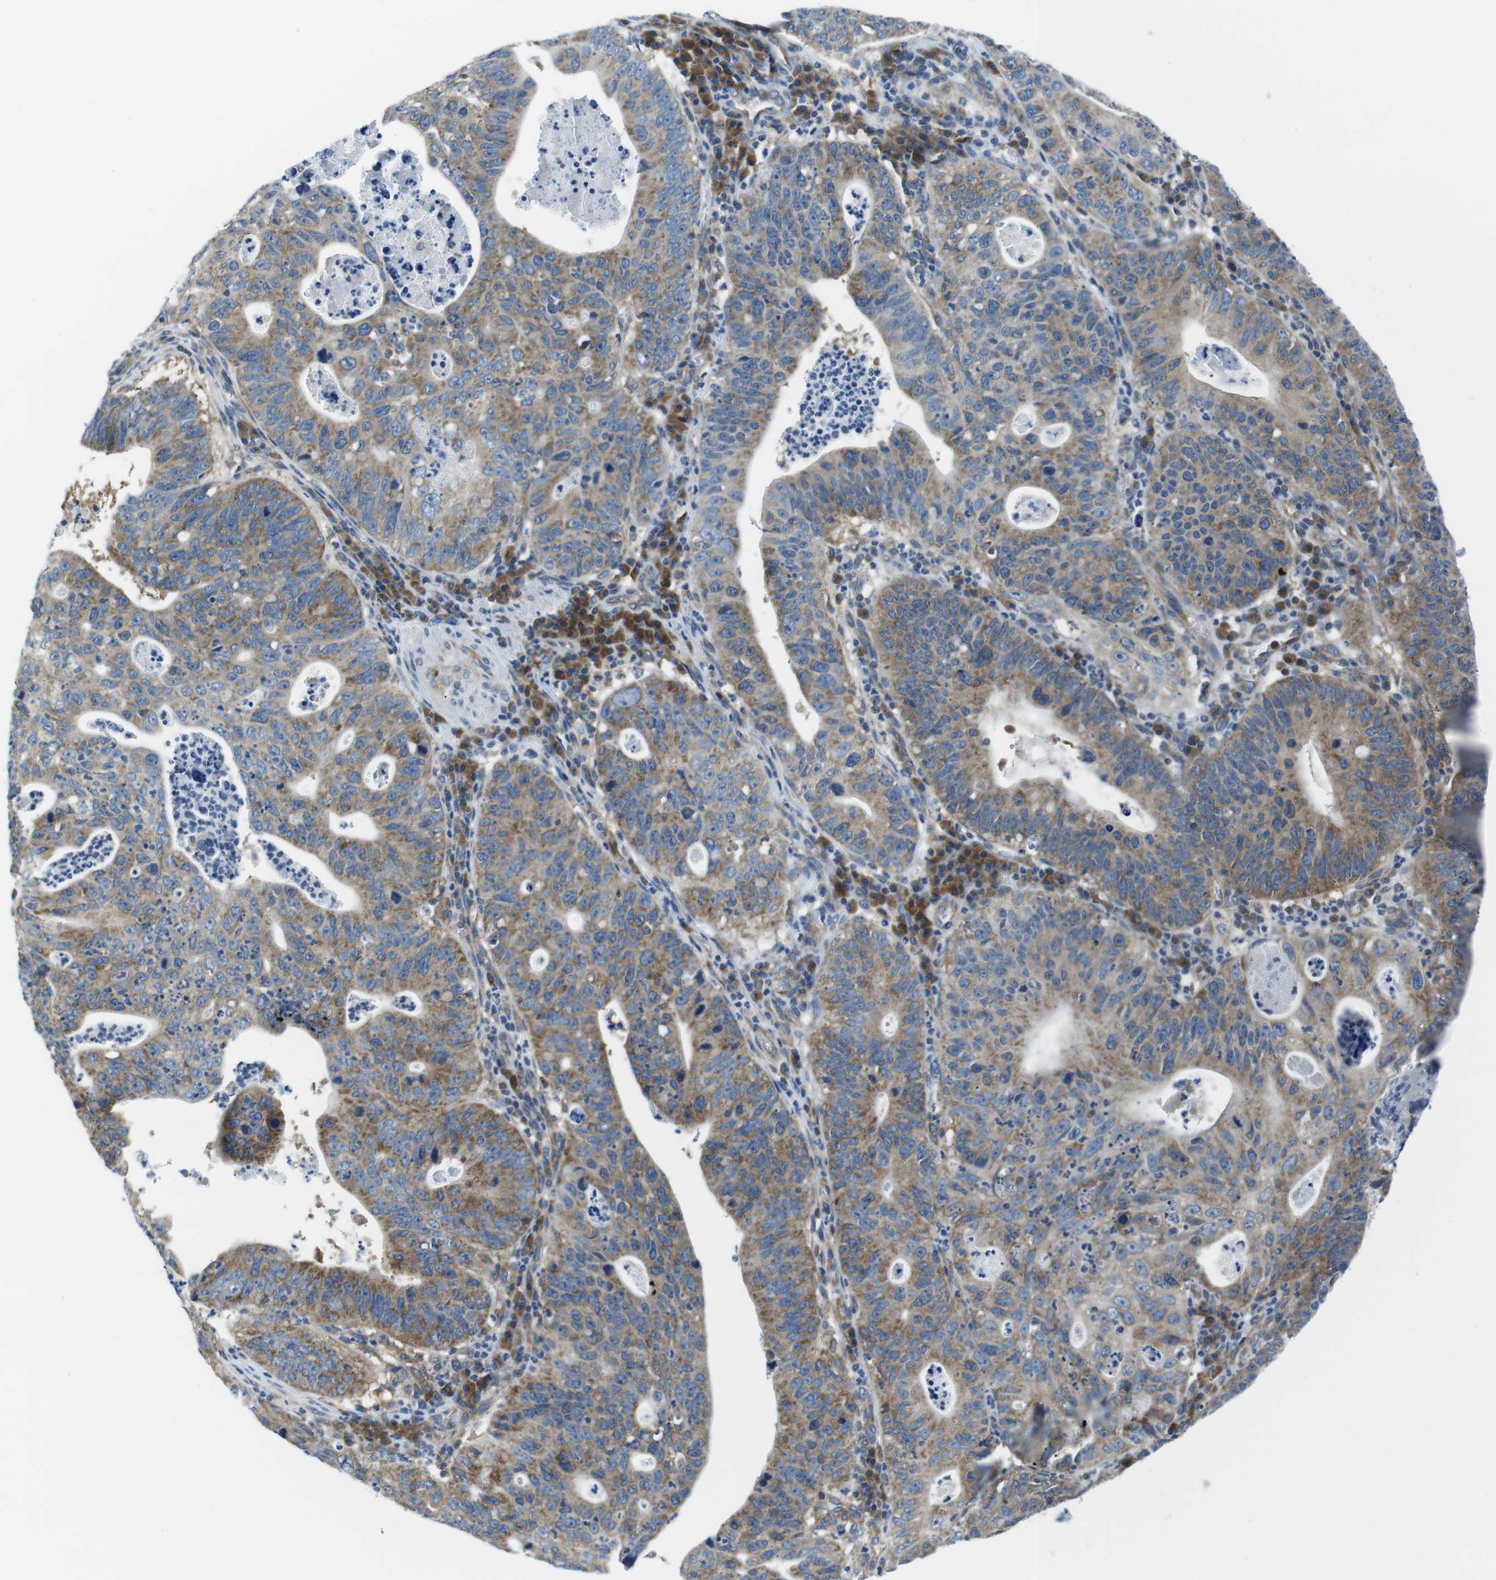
{"staining": {"intensity": "moderate", "quantity": ">75%", "location": "cytoplasmic/membranous"}, "tissue": "stomach cancer", "cell_type": "Tumor cells", "image_type": "cancer", "snomed": [{"axis": "morphology", "description": "Adenocarcinoma, NOS"}, {"axis": "topography", "description": "Stomach"}], "caption": "IHC photomicrograph of adenocarcinoma (stomach) stained for a protein (brown), which reveals medium levels of moderate cytoplasmic/membranous staining in approximately >75% of tumor cells.", "gene": "EIF2B5", "patient": {"sex": "male", "age": 59}}